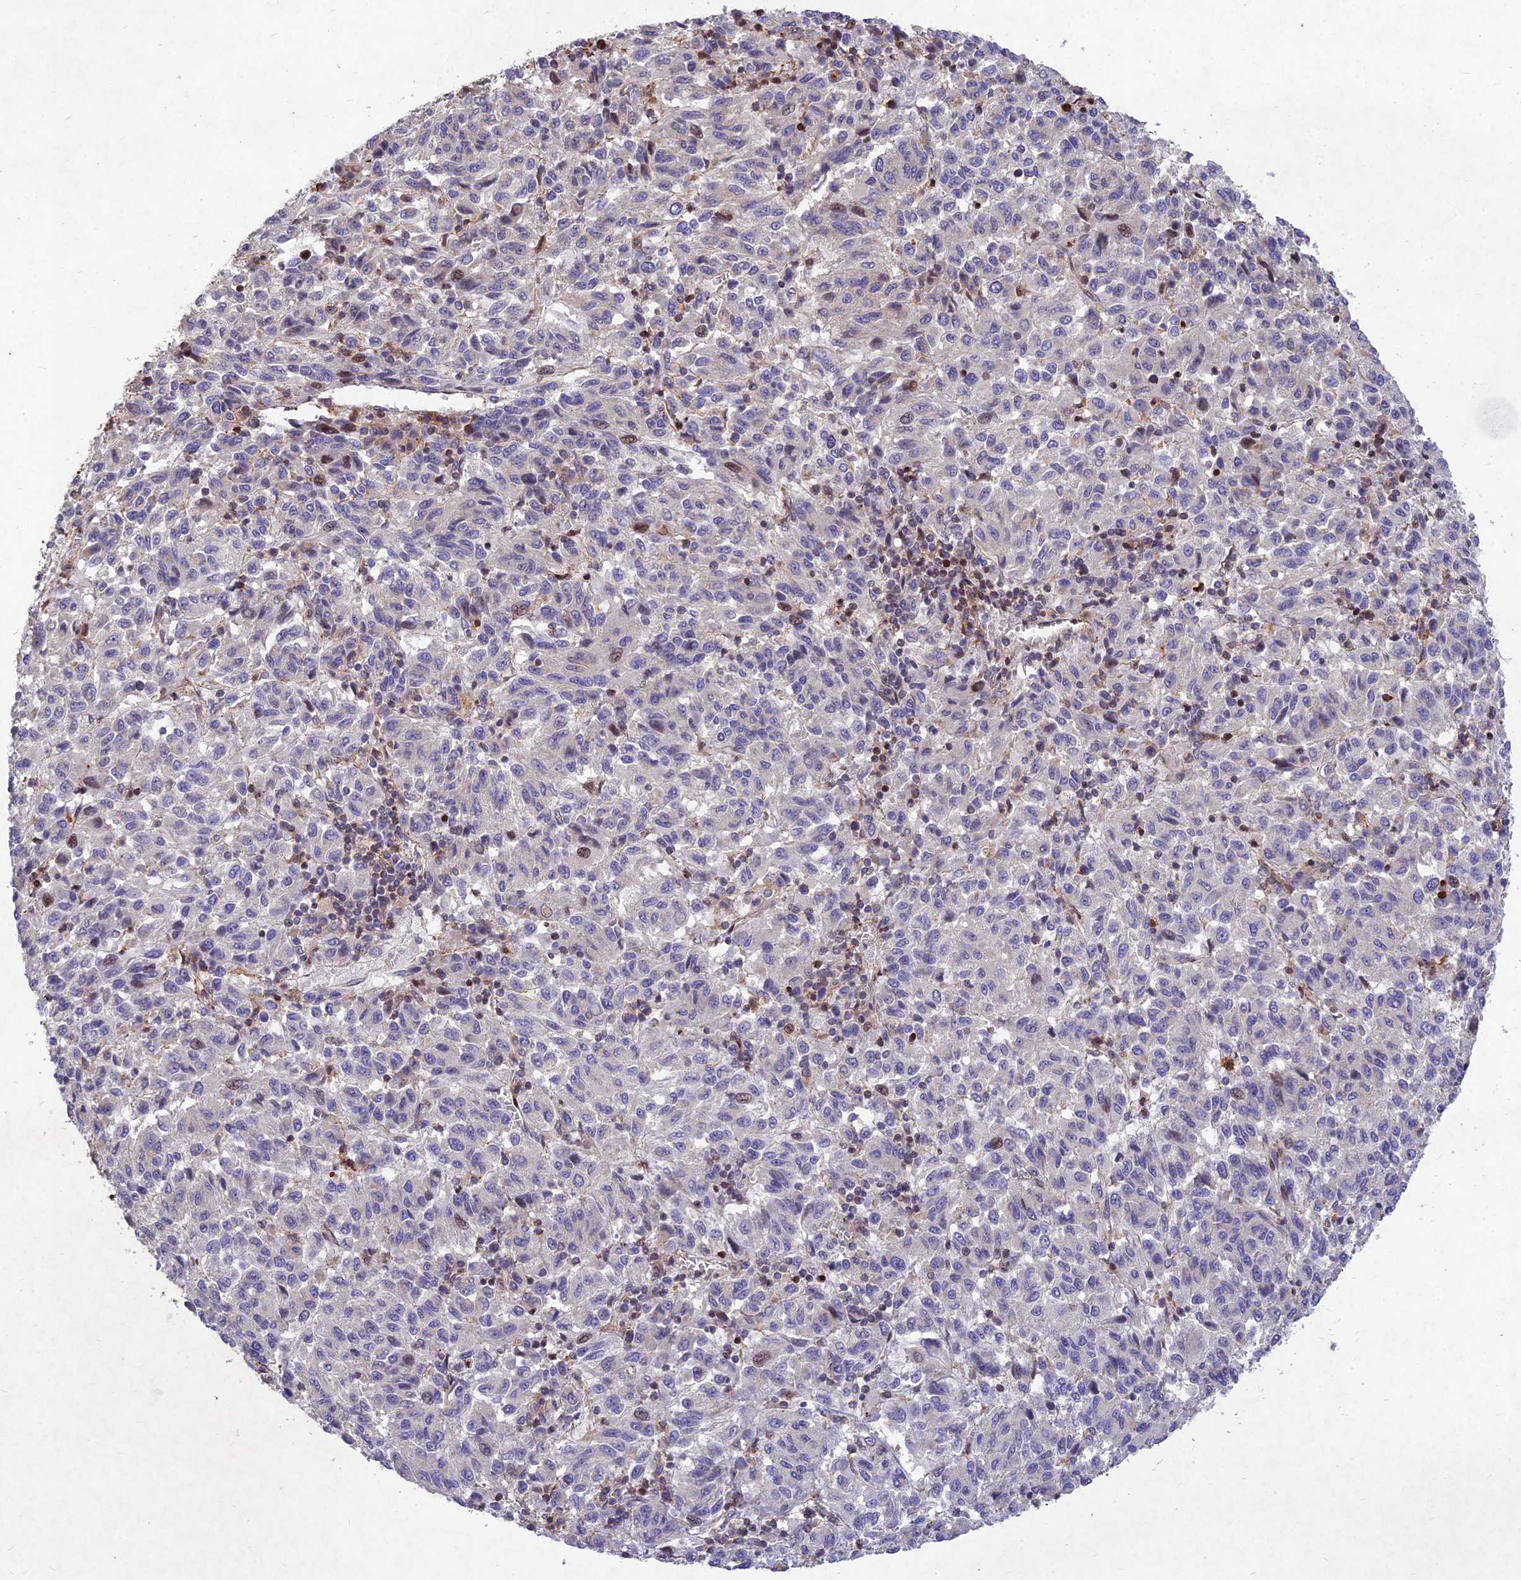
{"staining": {"intensity": "weak", "quantity": "<25%", "location": "nuclear"}, "tissue": "melanoma", "cell_type": "Tumor cells", "image_type": "cancer", "snomed": [{"axis": "morphology", "description": "Malignant melanoma, Metastatic site"}, {"axis": "topography", "description": "Lung"}], "caption": "This is a histopathology image of immunohistochemistry (IHC) staining of melanoma, which shows no expression in tumor cells. Nuclei are stained in blue.", "gene": "RELCH", "patient": {"sex": "male", "age": 64}}